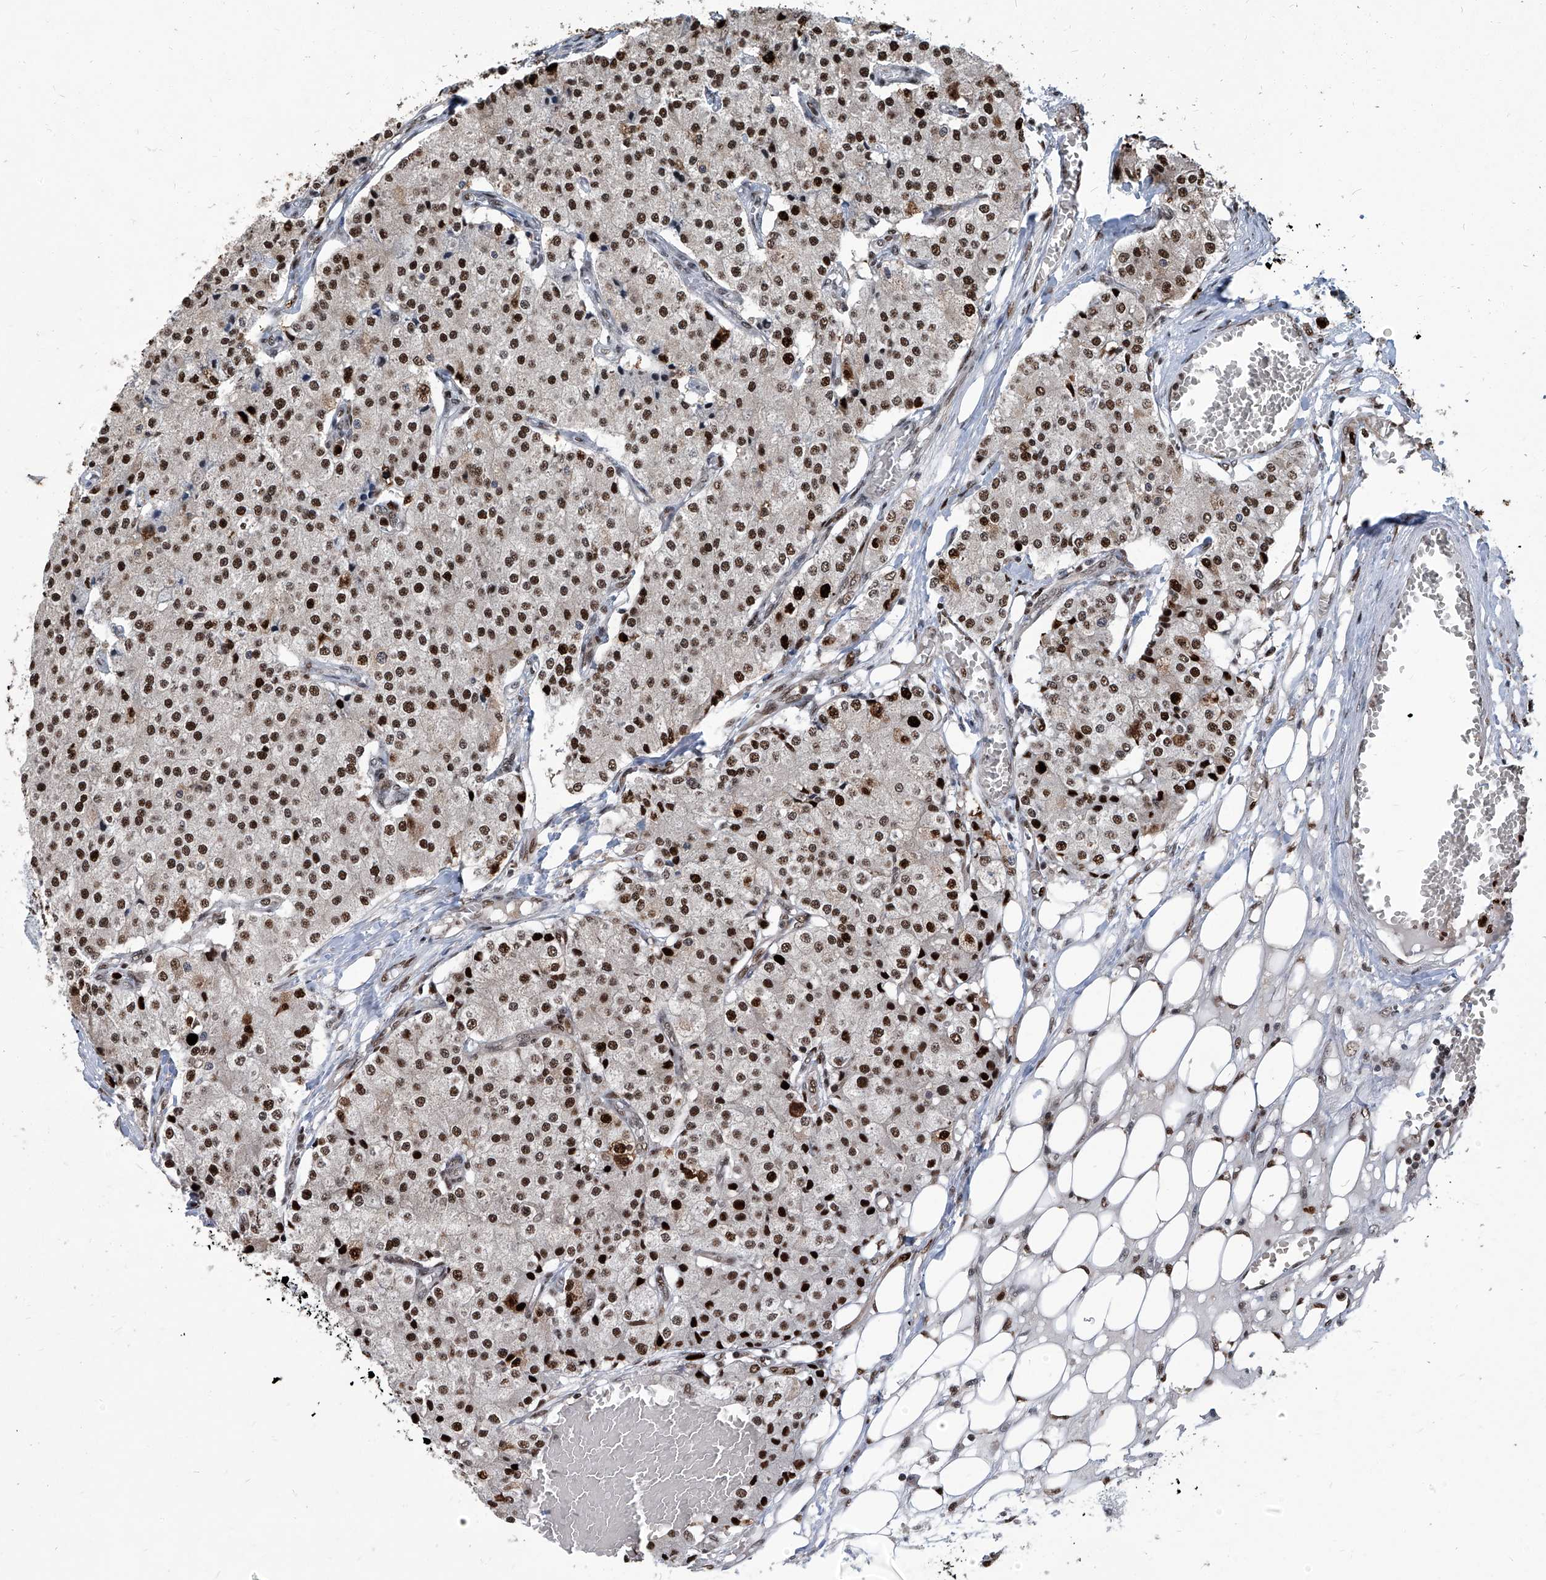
{"staining": {"intensity": "strong", "quantity": ">75%", "location": "nuclear"}, "tissue": "carcinoid", "cell_type": "Tumor cells", "image_type": "cancer", "snomed": [{"axis": "morphology", "description": "Carcinoid, malignant, NOS"}, {"axis": "topography", "description": "Colon"}], "caption": "Immunohistochemical staining of carcinoid demonstrates strong nuclear protein positivity in approximately >75% of tumor cells.", "gene": "PCNA", "patient": {"sex": "female", "age": 52}}